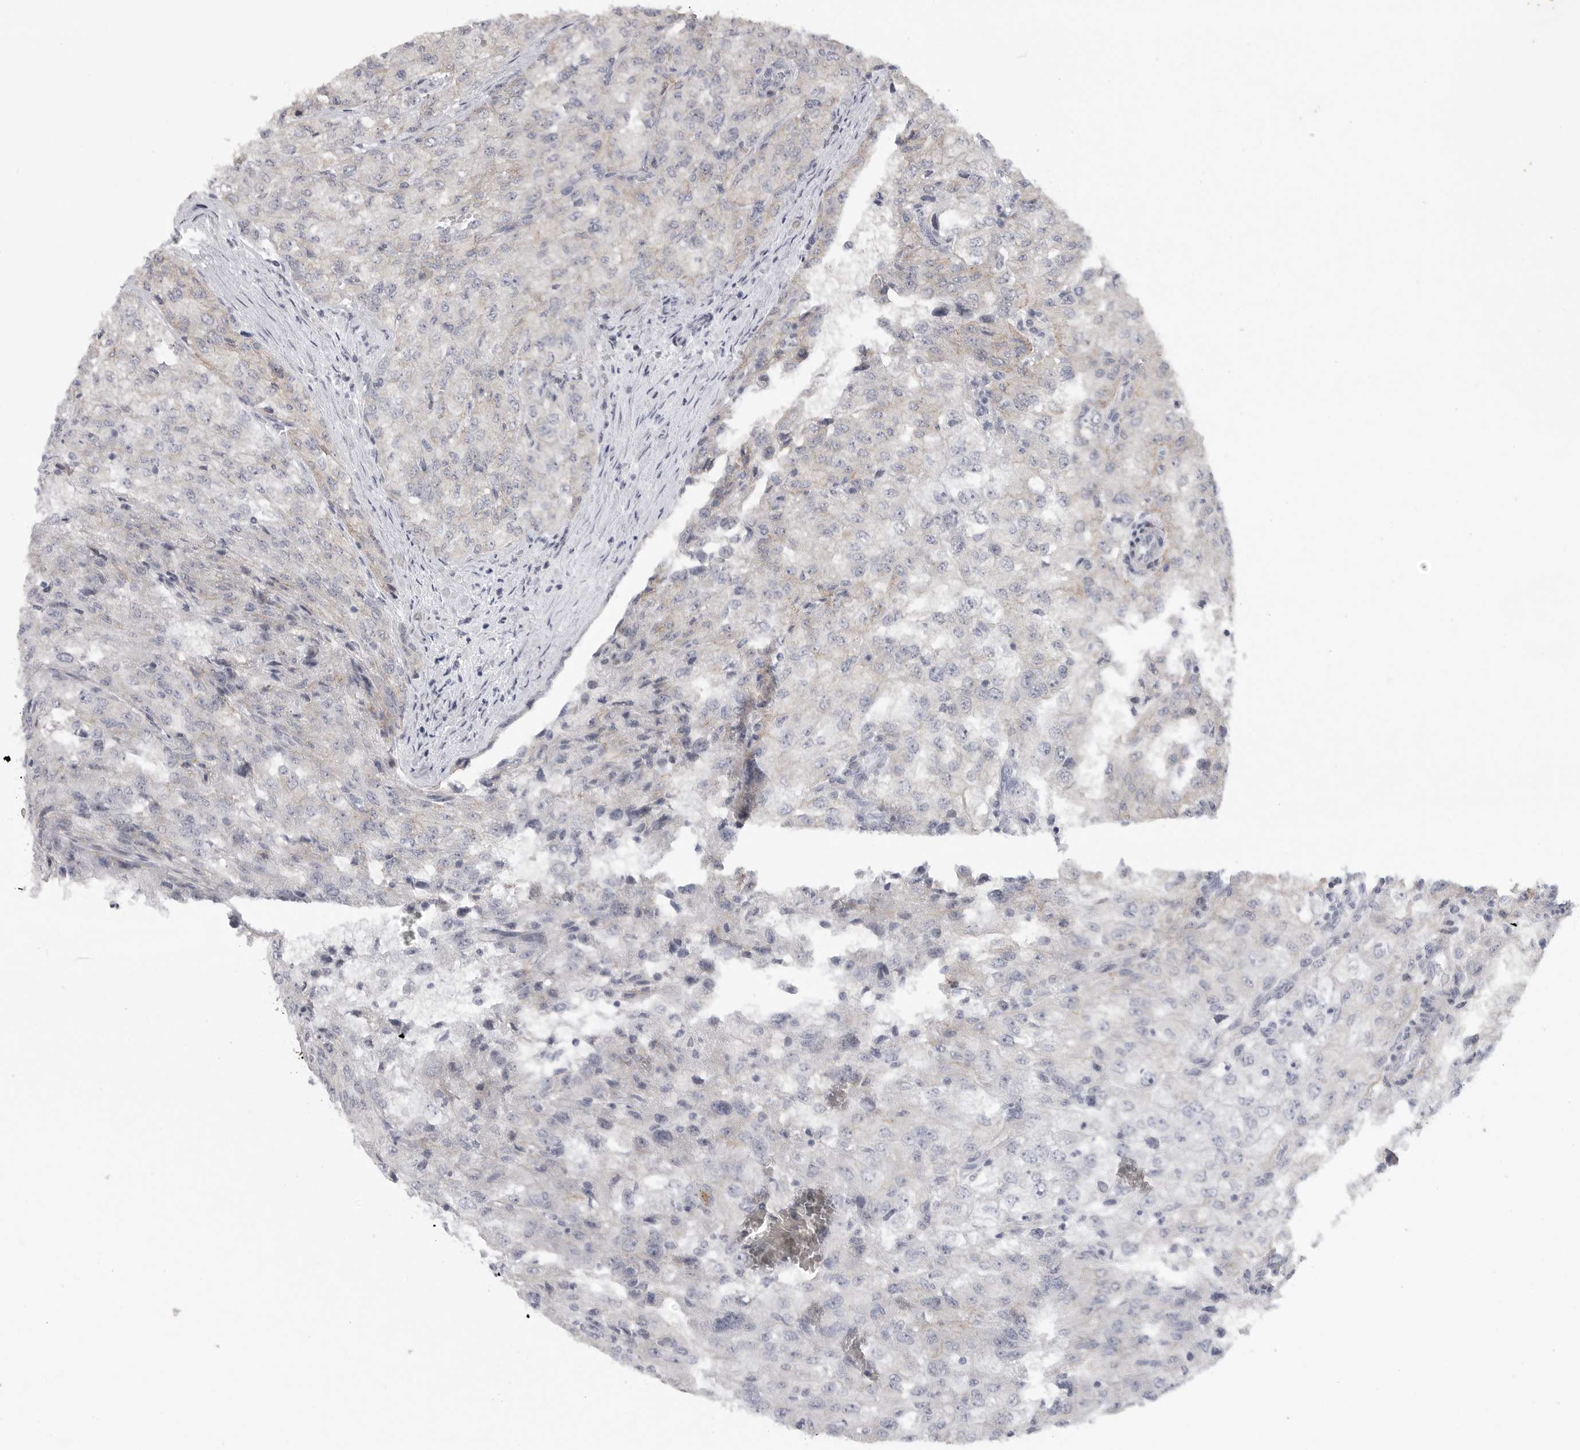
{"staining": {"intensity": "negative", "quantity": "none", "location": "none"}, "tissue": "renal cancer", "cell_type": "Tumor cells", "image_type": "cancer", "snomed": [{"axis": "morphology", "description": "Adenocarcinoma, NOS"}, {"axis": "topography", "description": "Kidney"}], "caption": "This is a histopathology image of IHC staining of renal adenocarcinoma, which shows no positivity in tumor cells.", "gene": "FBXO43", "patient": {"sex": "female", "age": 54}}